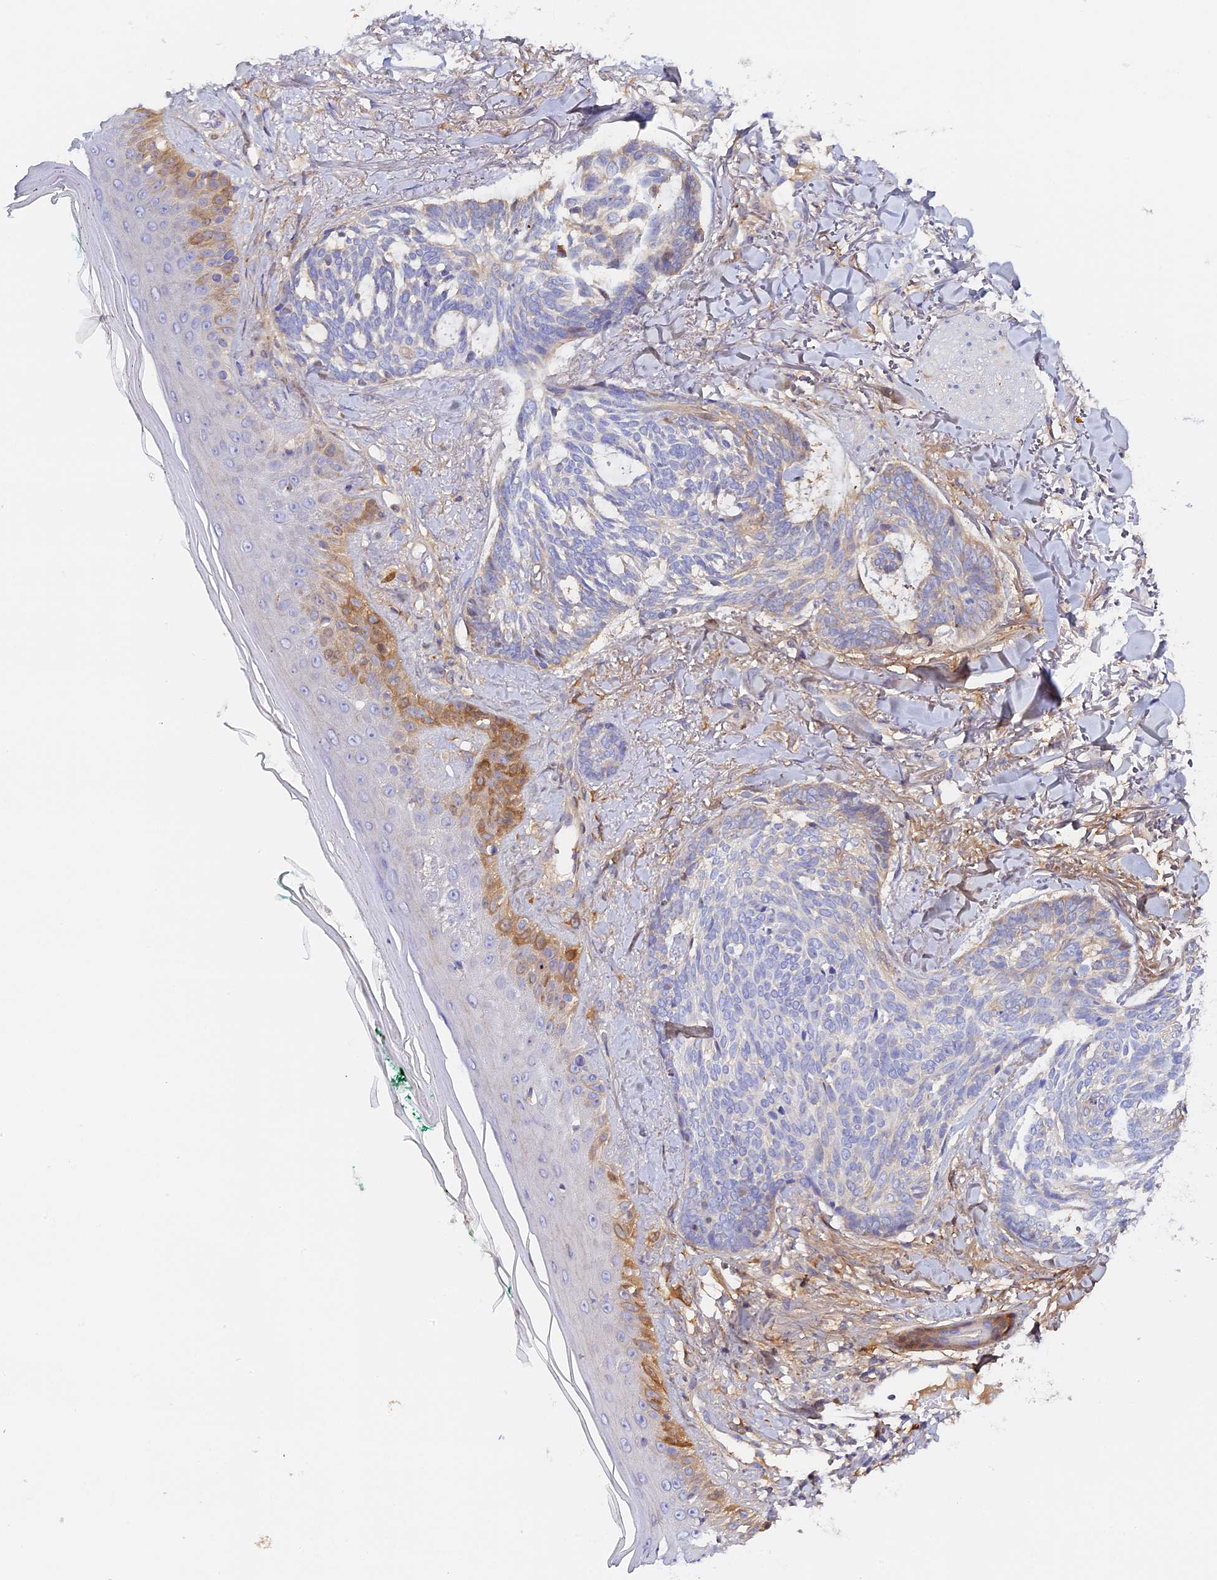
{"staining": {"intensity": "negative", "quantity": "none", "location": "none"}, "tissue": "skin cancer", "cell_type": "Tumor cells", "image_type": "cancer", "snomed": [{"axis": "morphology", "description": "Basal cell carcinoma"}, {"axis": "topography", "description": "Skin"}], "caption": "Immunohistochemistry (IHC) of skin cancer (basal cell carcinoma) demonstrates no expression in tumor cells.", "gene": "KATNB1", "patient": {"sex": "male", "age": 43}}